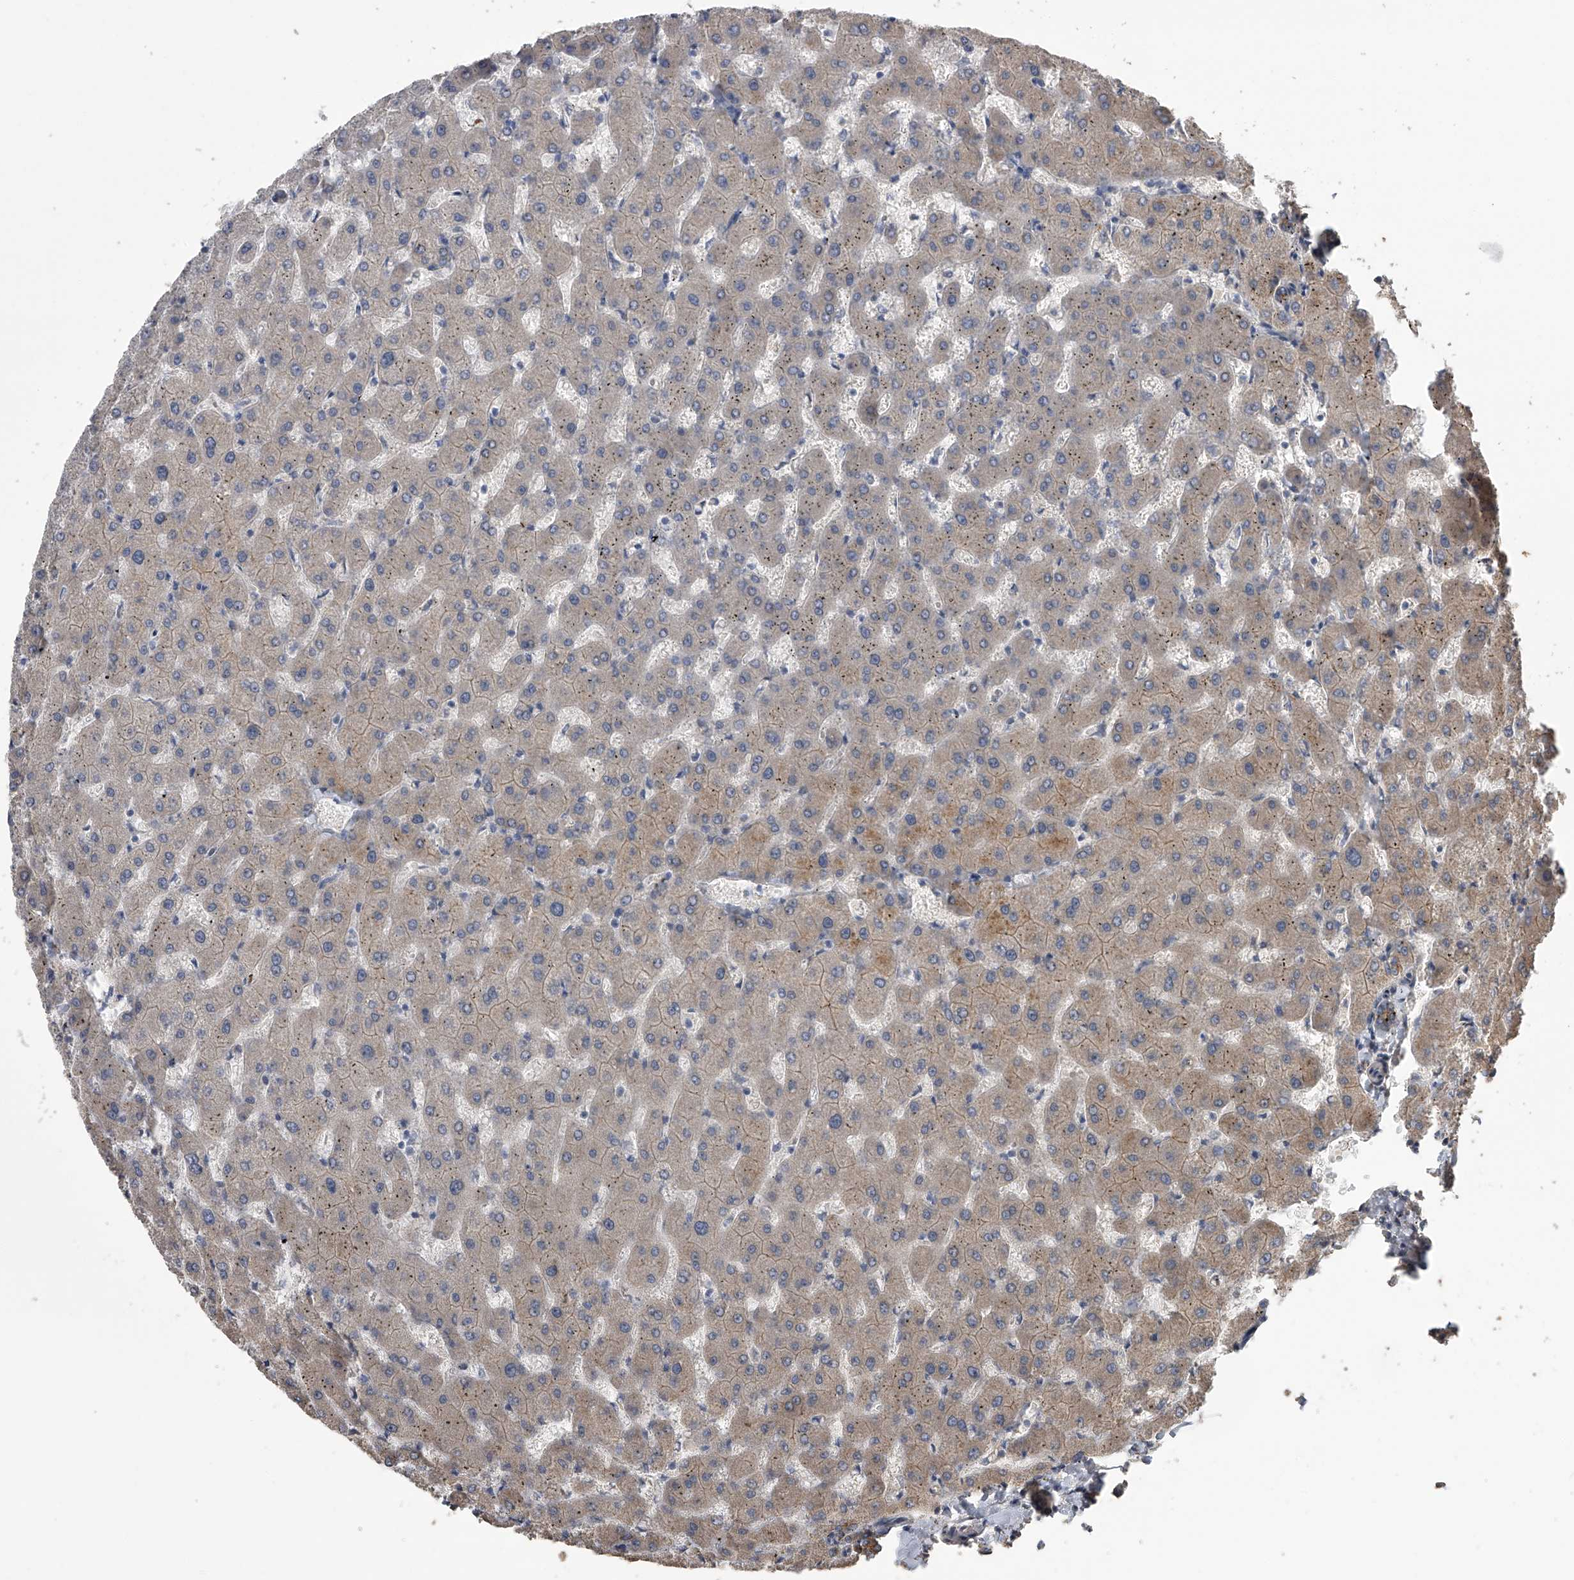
{"staining": {"intensity": "moderate", "quantity": "<25%", "location": "cytoplasmic/membranous"}, "tissue": "liver", "cell_type": "Cholangiocytes", "image_type": "normal", "snomed": [{"axis": "morphology", "description": "Normal tissue, NOS"}, {"axis": "topography", "description": "Liver"}], "caption": "The histopathology image demonstrates immunohistochemical staining of unremarkable liver. There is moderate cytoplasmic/membranous positivity is appreciated in about <25% of cholangiocytes.", "gene": "ZNF343", "patient": {"sex": "female", "age": 63}}